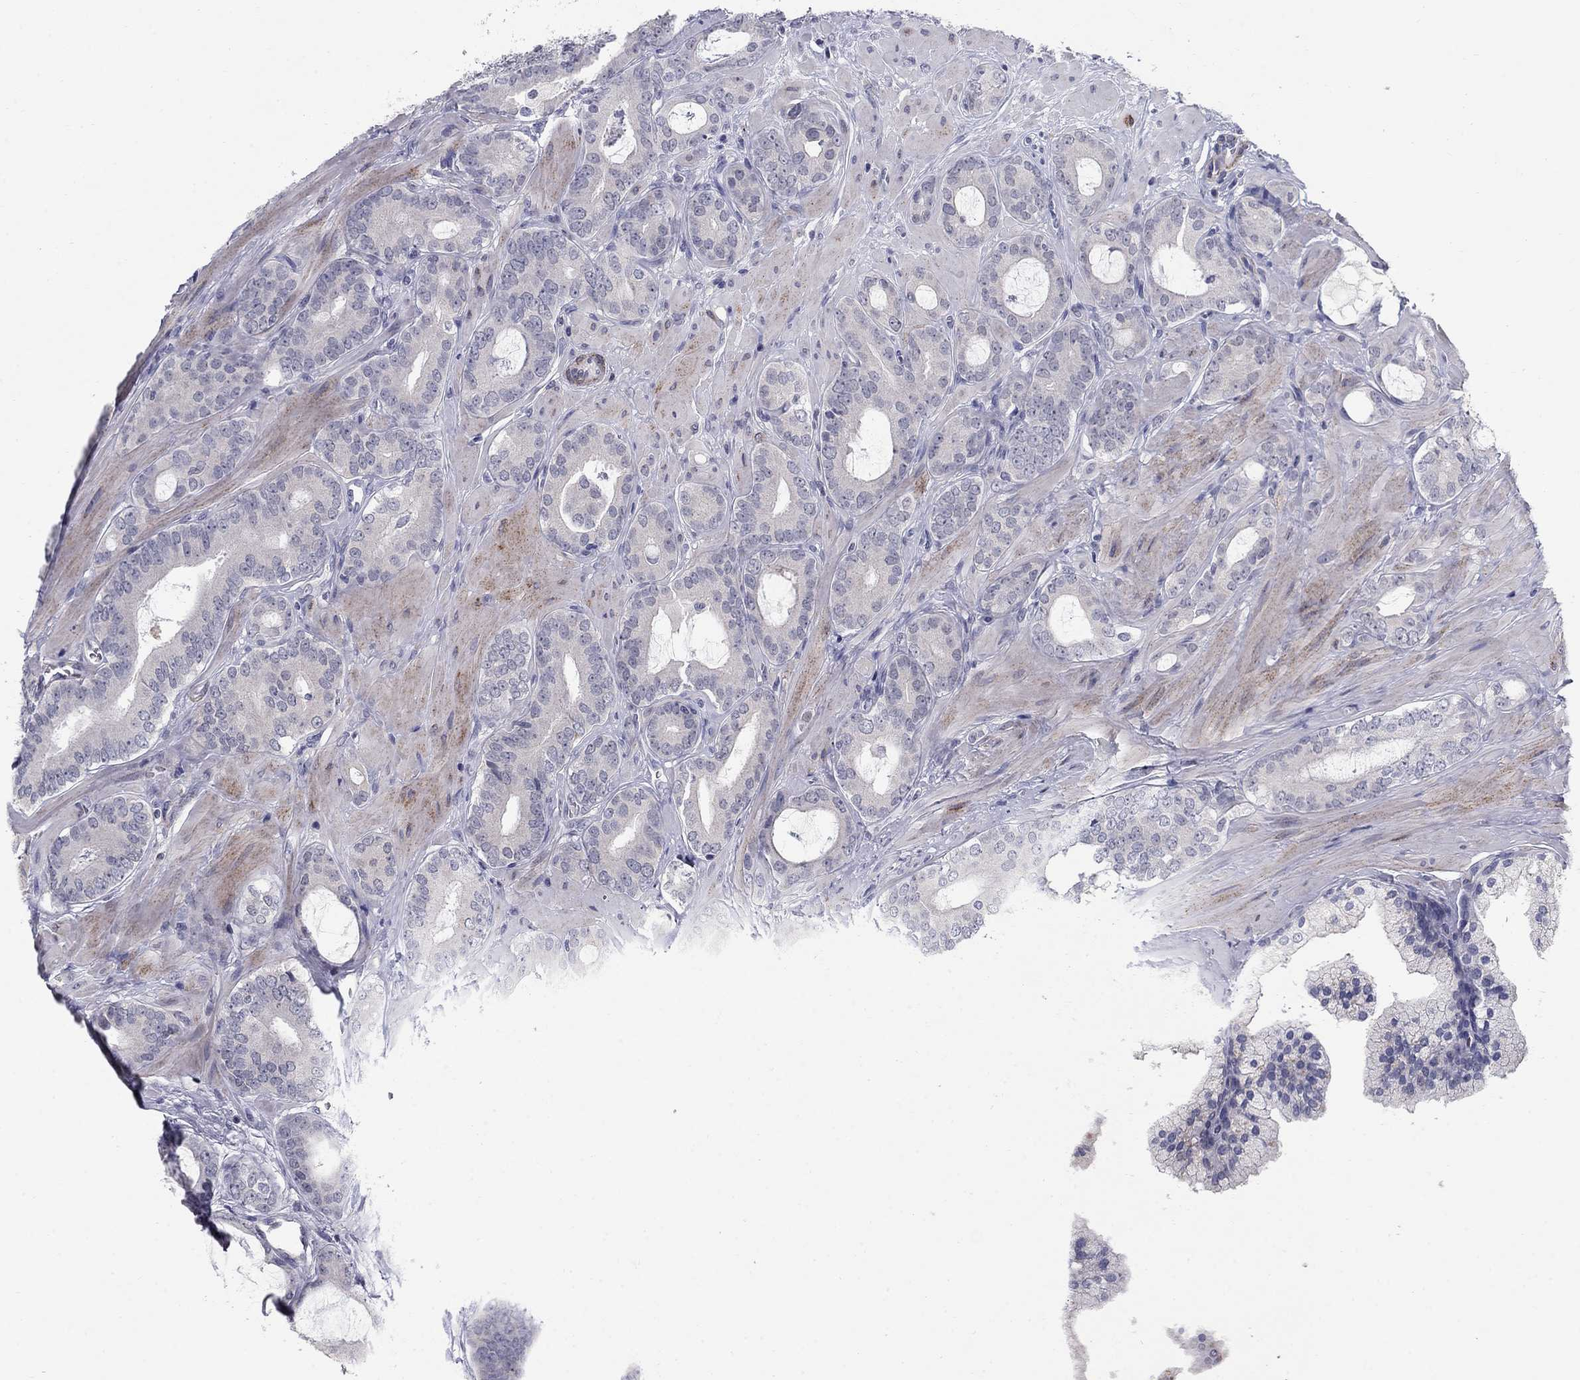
{"staining": {"intensity": "negative", "quantity": "none", "location": "none"}, "tissue": "prostate cancer", "cell_type": "Tumor cells", "image_type": "cancer", "snomed": [{"axis": "morphology", "description": "Adenocarcinoma, NOS"}, {"axis": "topography", "description": "Prostate"}], "caption": "An image of human prostate cancer is negative for staining in tumor cells. (Brightfield microscopy of DAB IHC at high magnification).", "gene": "NTRK2", "patient": {"sex": "male", "age": 55}}